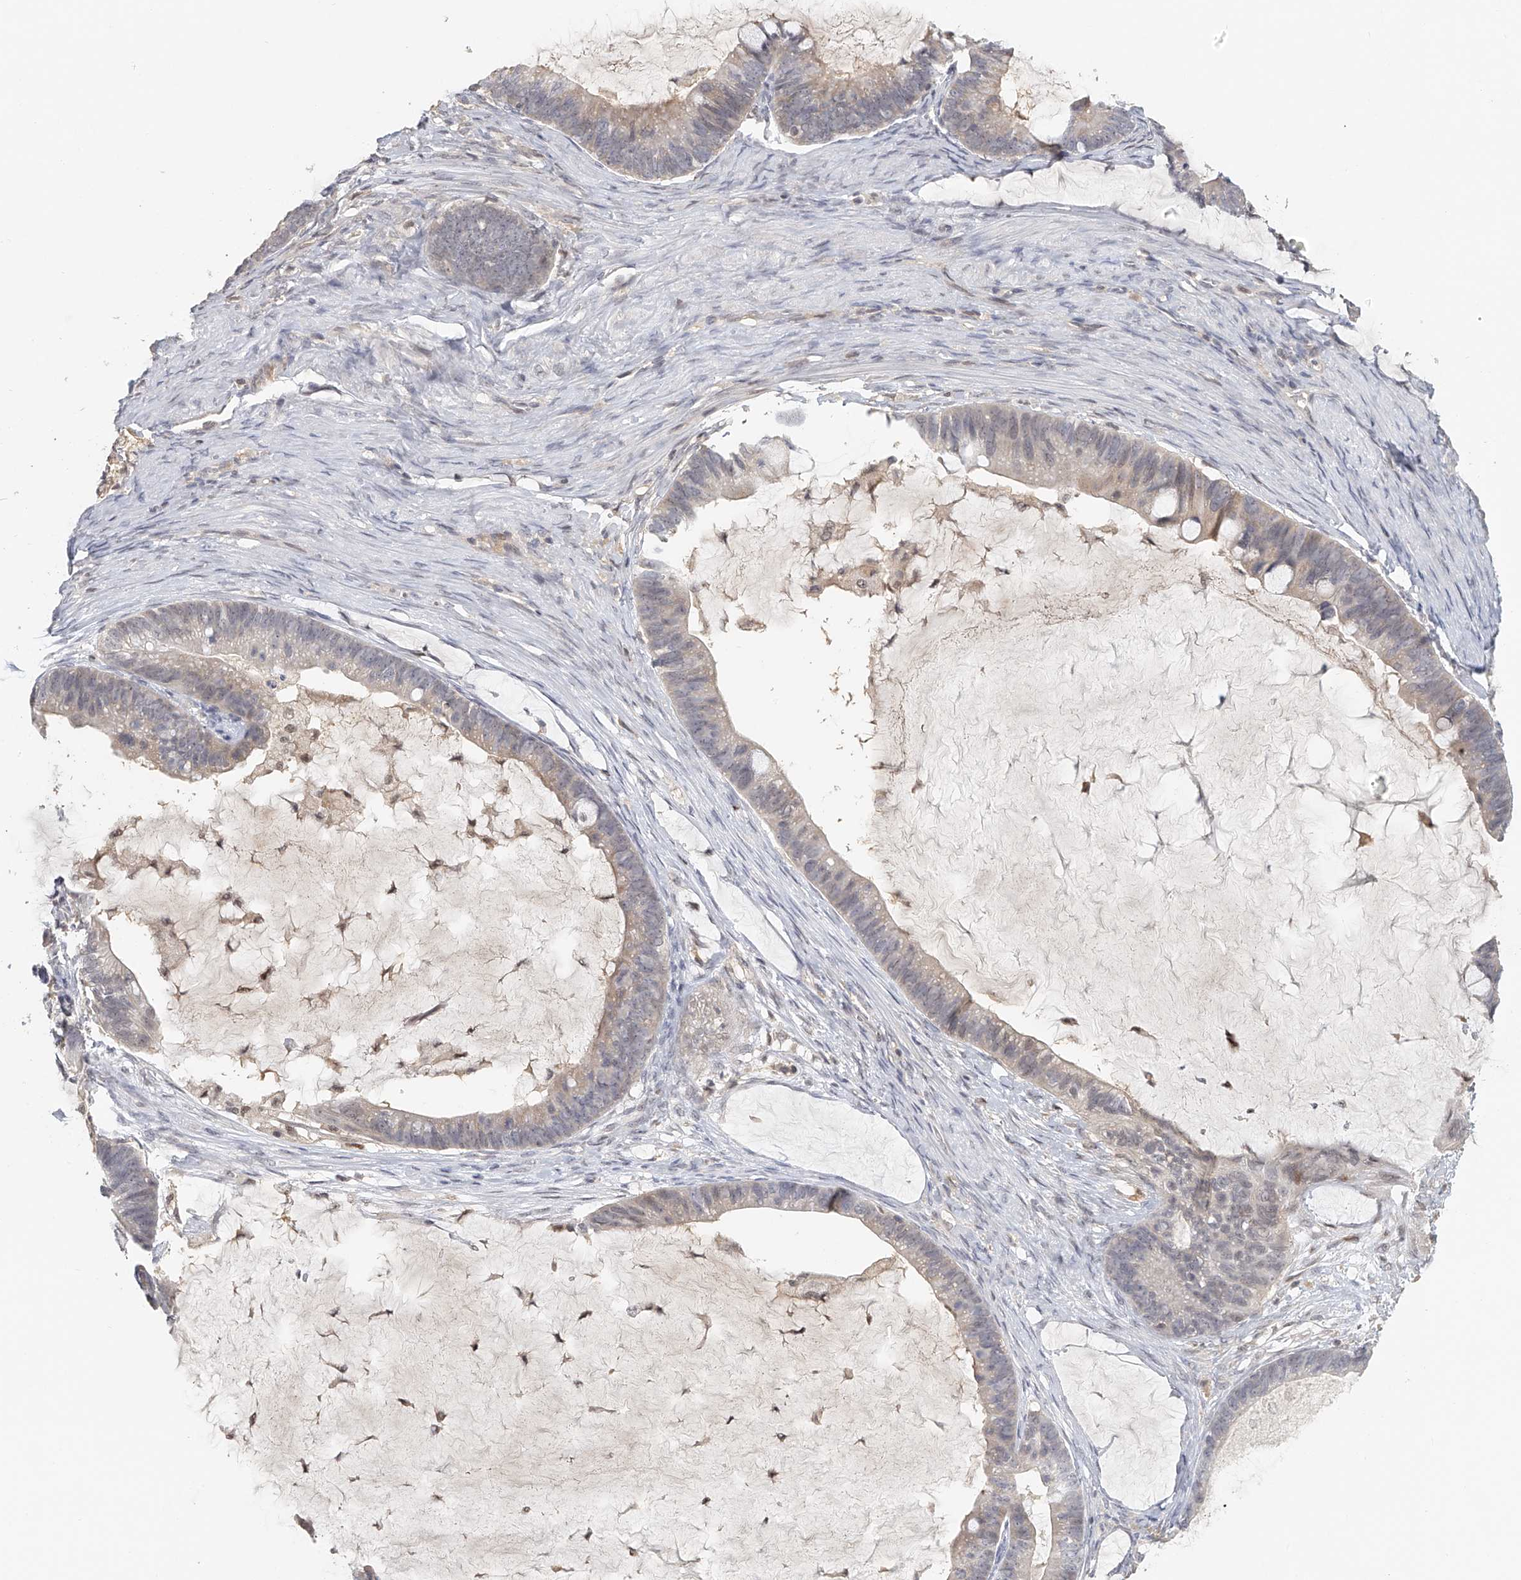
{"staining": {"intensity": "weak", "quantity": "<25%", "location": "cytoplasmic/membranous"}, "tissue": "ovarian cancer", "cell_type": "Tumor cells", "image_type": "cancer", "snomed": [{"axis": "morphology", "description": "Cystadenocarcinoma, mucinous, NOS"}, {"axis": "topography", "description": "Ovary"}], "caption": "An image of ovarian cancer stained for a protein reveals no brown staining in tumor cells.", "gene": "DDX43", "patient": {"sex": "female", "age": 61}}